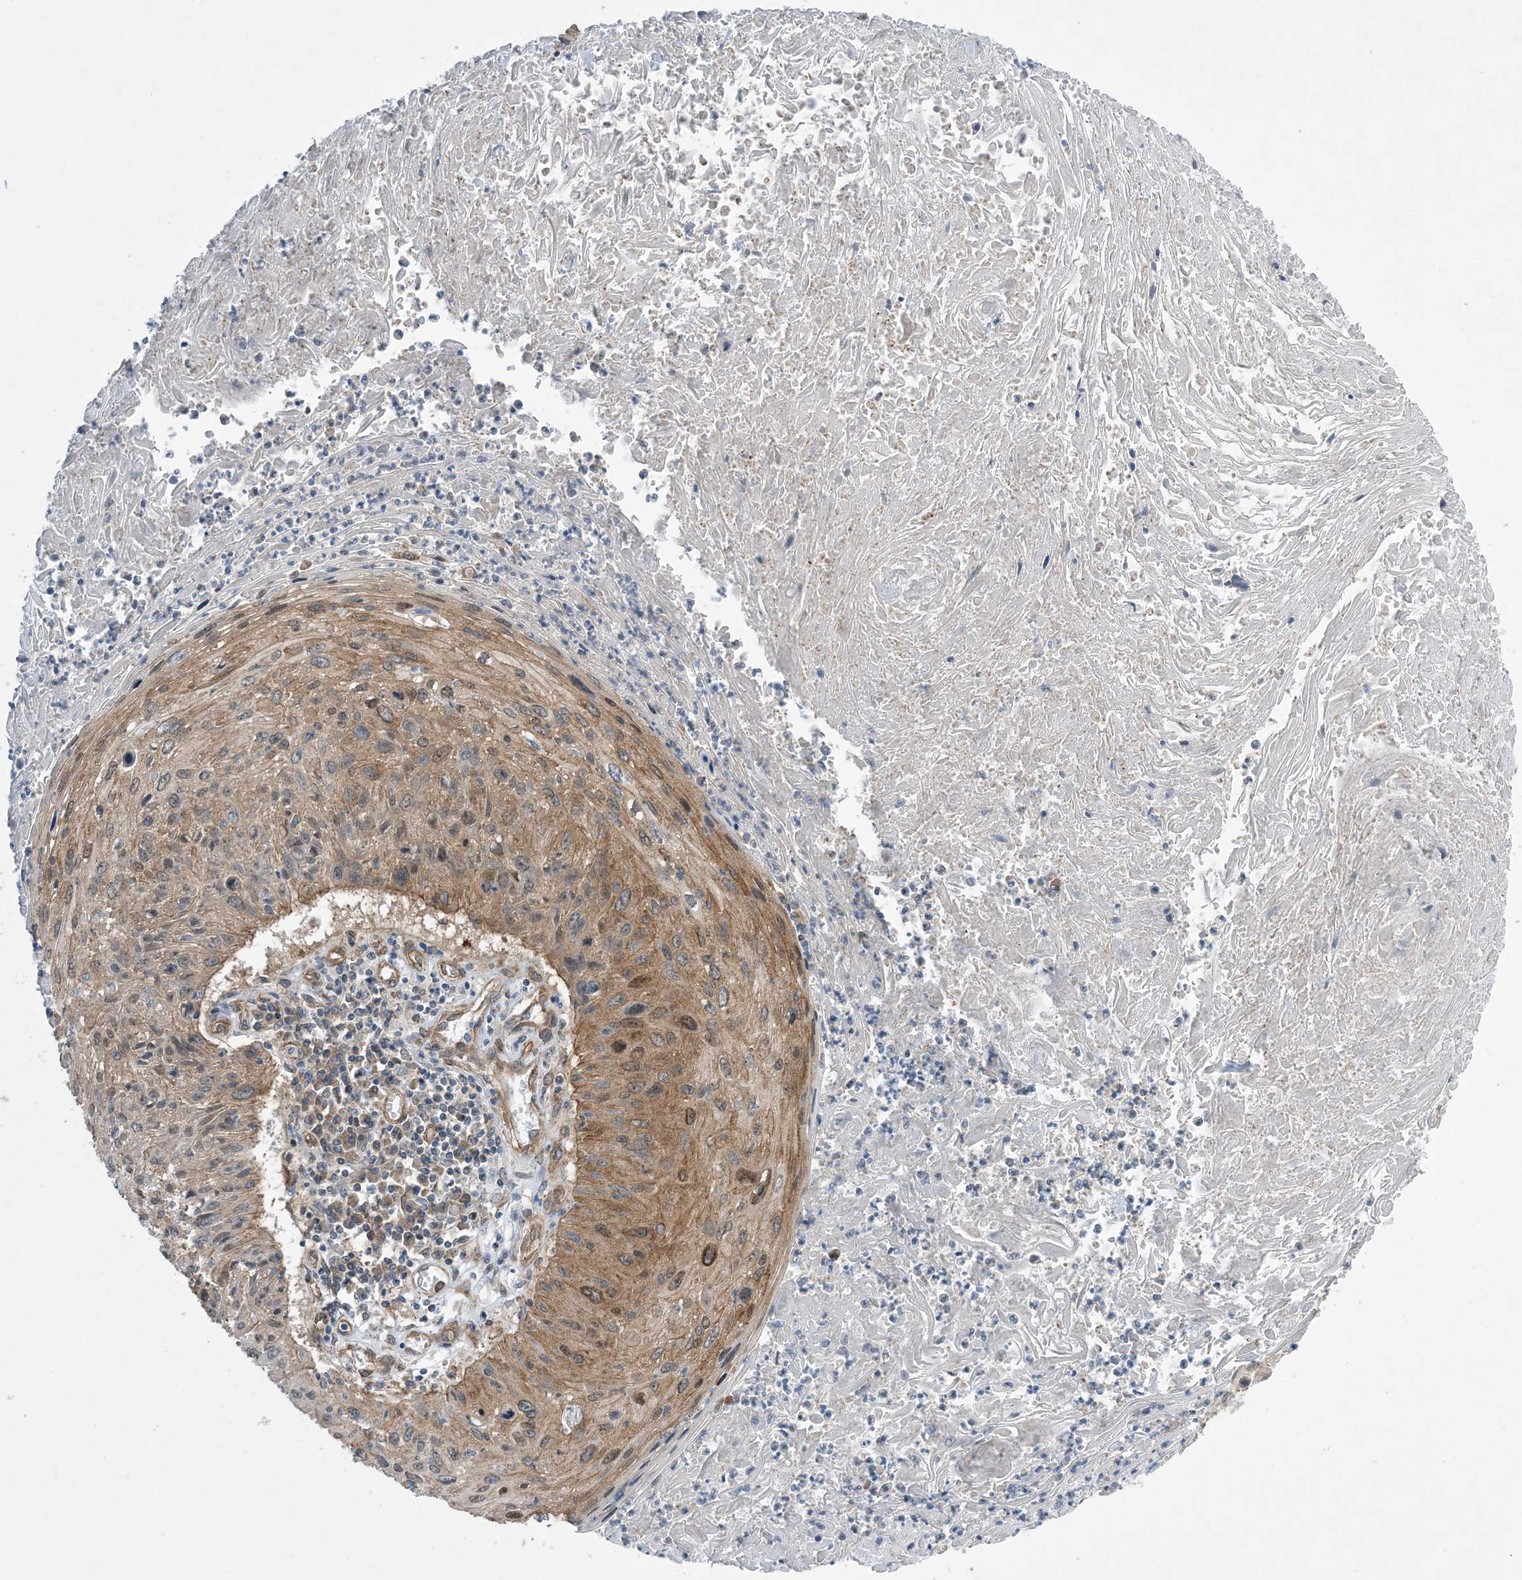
{"staining": {"intensity": "moderate", "quantity": ">75%", "location": "cytoplasmic/membranous"}, "tissue": "cervical cancer", "cell_type": "Tumor cells", "image_type": "cancer", "snomed": [{"axis": "morphology", "description": "Squamous cell carcinoma, NOS"}, {"axis": "topography", "description": "Cervix"}], "caption": "A high-resolution micrograph shows immunohistochemistry (IHC) staining of cervical cancer (squamous cell carcinoma), which displays moderate cytoplasmic/membranous expression in about >75% of tumor cells.", "gene": "EHBP1", "patient": {"sex": "female", "age": 51}}